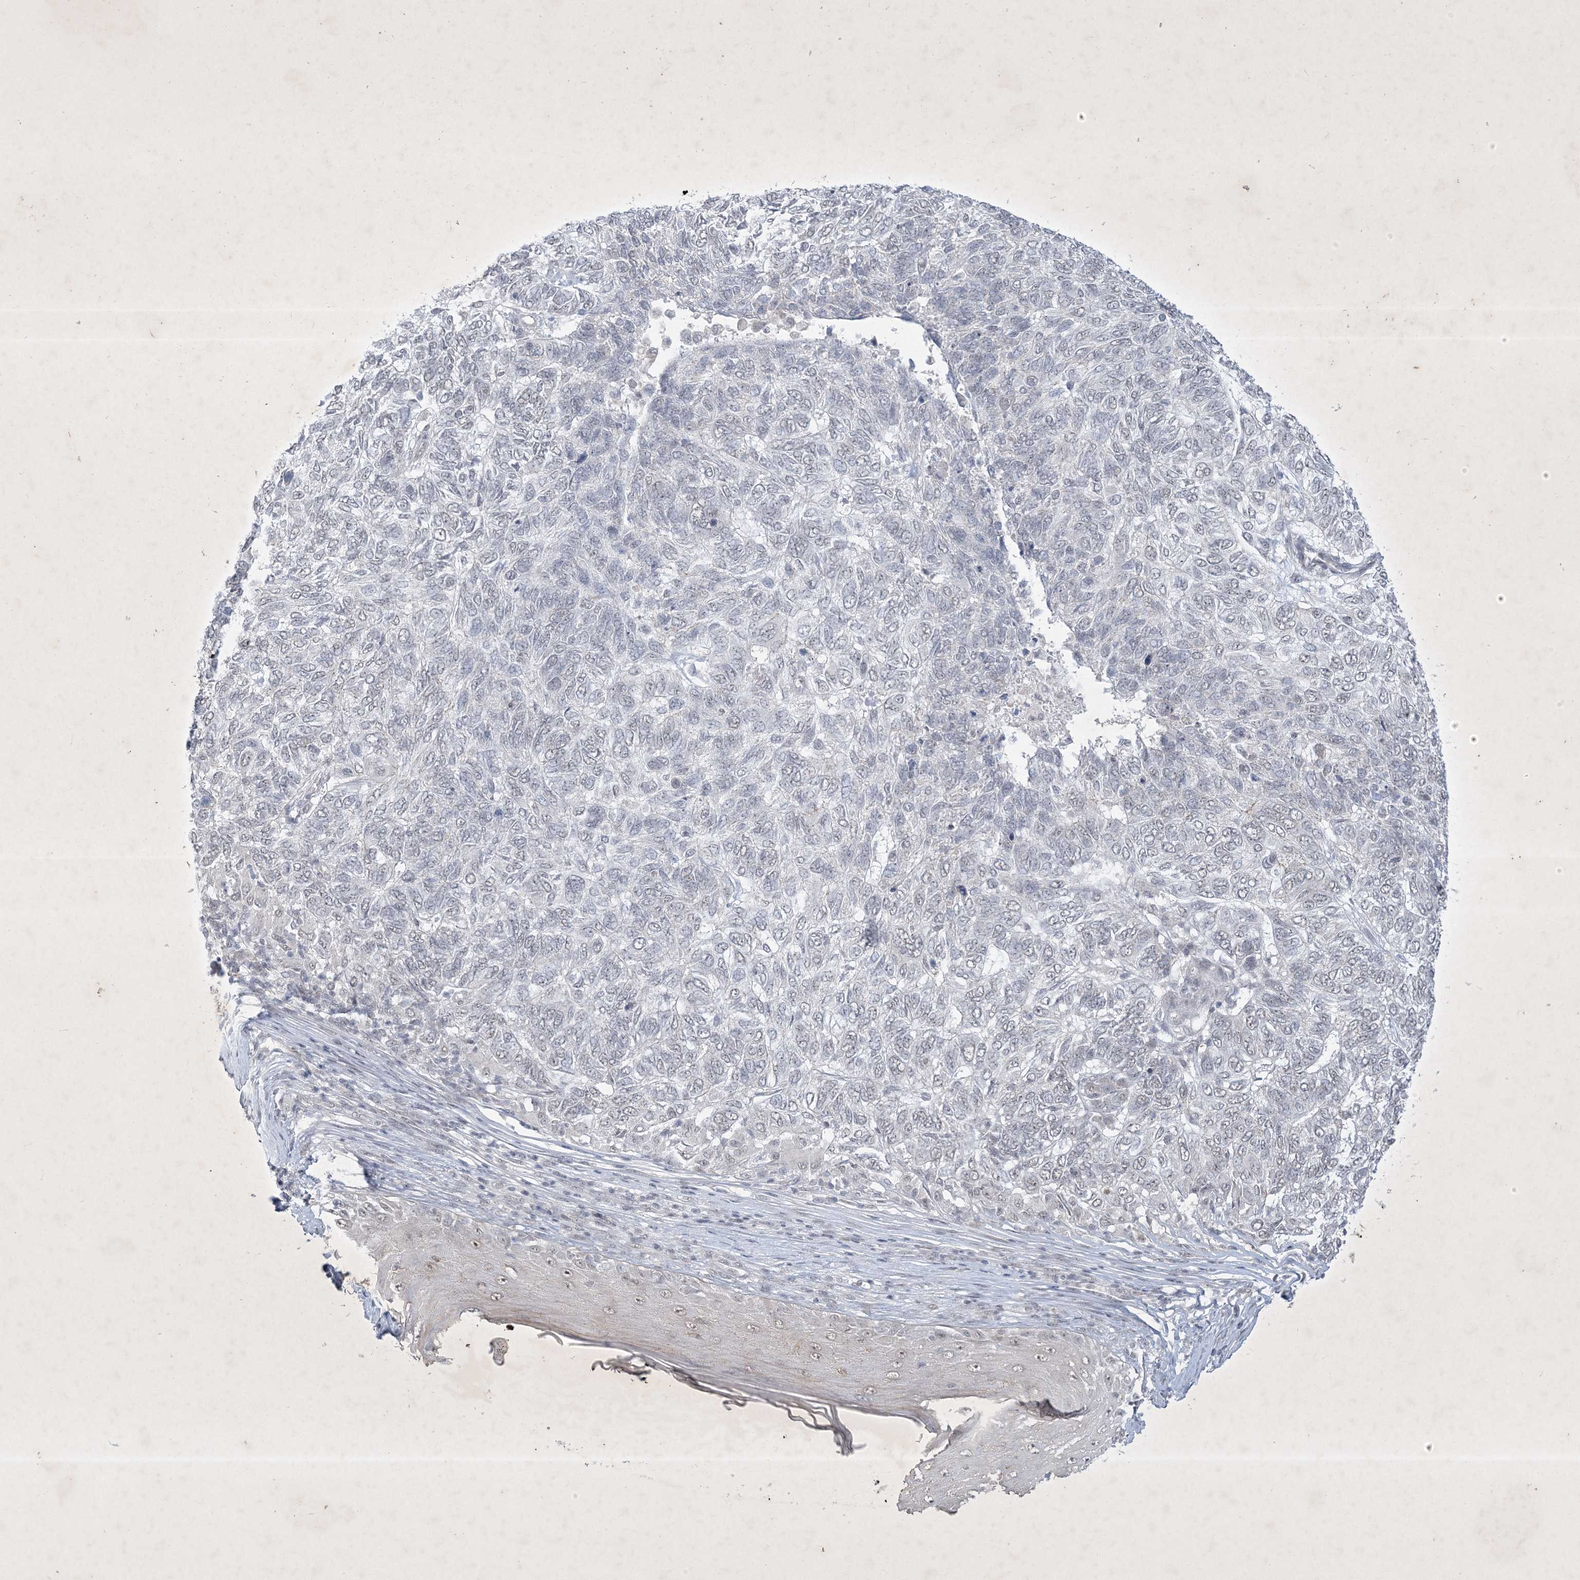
{"staining": {"intensity": "negative", "quantity": "none", "location": "none"}, "tissue": "skin cancer", "cell_type": "Tumor cells", "image_type": "cancer", "snomed": [{"axis": "morphology", "description": "Basal cell carcinoma"}, {"axis": "topography", "description": "Skin"}], "caption": "Protein analysis of skin cancer (basal cell carcinoma) displays no significant positivity in tumor cells.", "gene": "ZBTB9", "patient": {"sex": "female", "age": 65}}